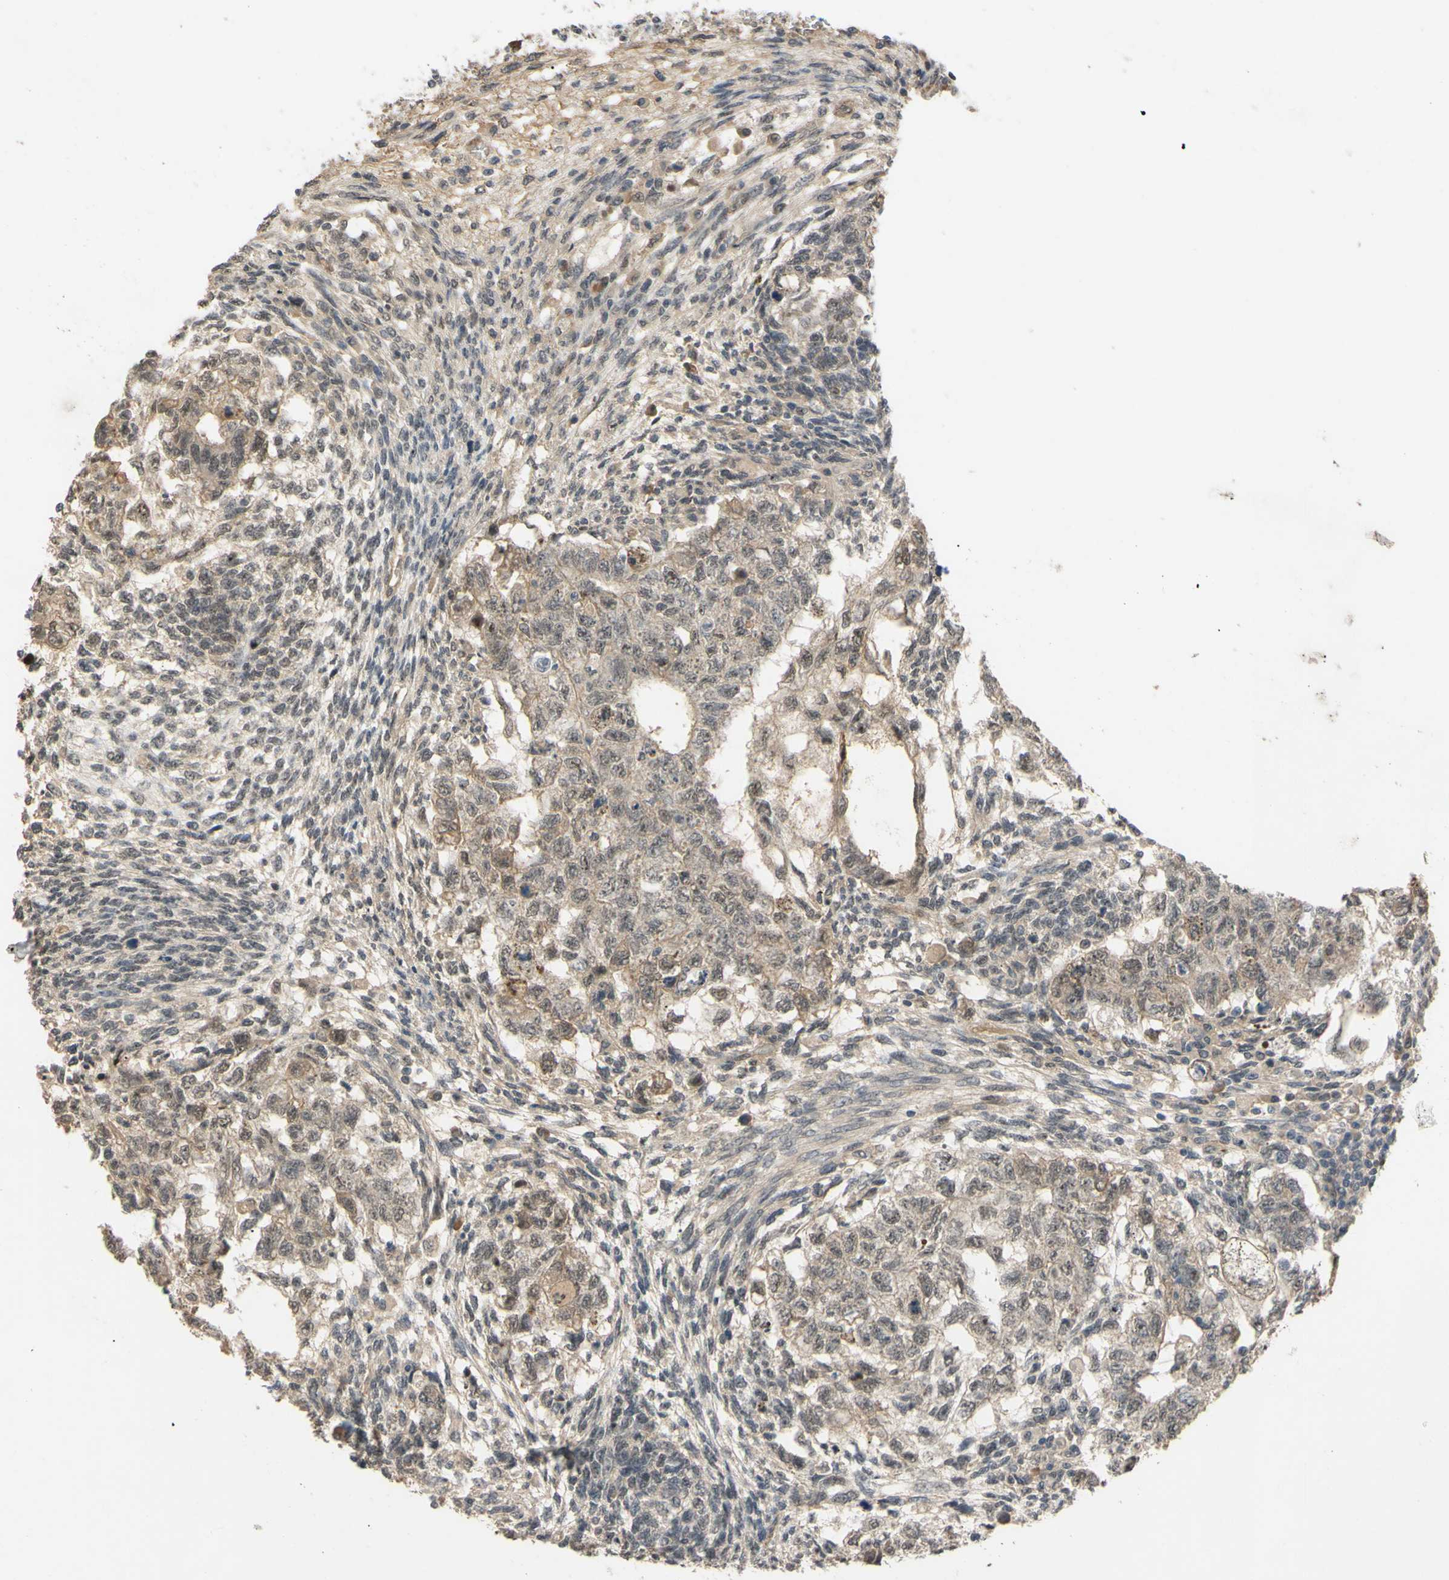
{"staining": {"intensity": "weak", "quantity": ">75%", "location": "cytoplasmic/membranous"}, "tissue": "testis cancer", "cell_type": "Tumor cells", "image_type": "cancer", "snomed": [{"axis": "morphology", "description": "Normal tissue, NOS"}, {"axis": "morphology", "description": "Carcinoma, Embryonal, NOS"}, {"axis": "topography", "description": "Testis"}], "caption": "The immunohistochemical stain labels weak cytoplasmic/membranous positivity in tumor cells of testis embryonal carcinoma tissue. (Stains: DAB in brown, nuclei in blue, Microscopy: brightfield microscopy at high magnification).", "gene": "ALK", "patient": {"sex": "male", "age": 36}}